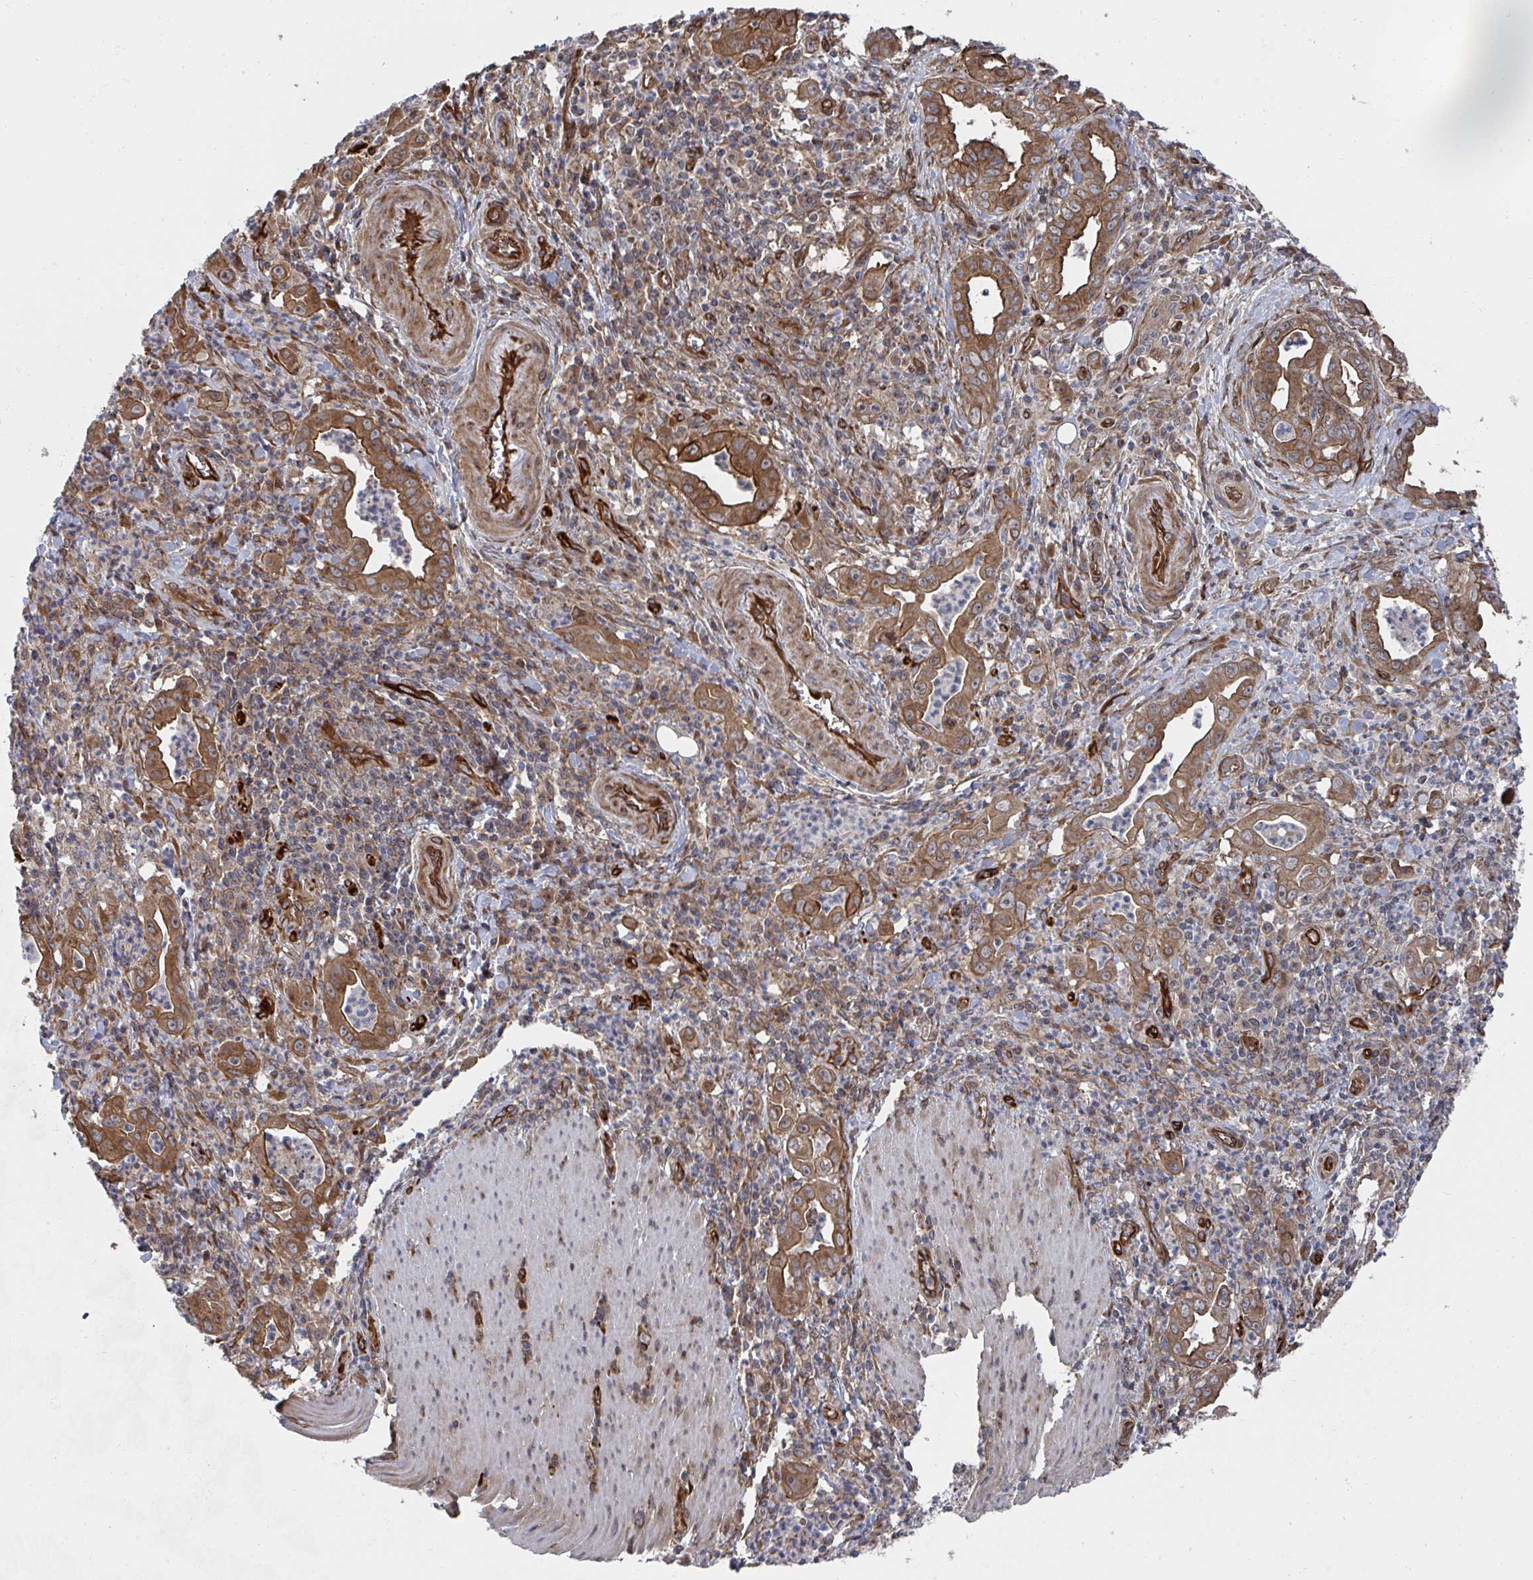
{"staining": {"intensity": "moderate", "quantity": ">75%", "location": "cytoplasmic/membranous"}, "tissue": "stomach cancer", "cell_type": "Tumor cells", "image_type": "cancer", "snomed": [{"axis": "morphology", "description": "Adenocarcinoma, NOS"}, {"axis": "topography", "description": "Stomach, upper"}], "caption": "This micrograph exhibits immunohistochemistry staining of human stomach cancer, with medium moderate cytoplasmic/membranous positivity in approximately >75% of tumor cells.", "gene": "DVL3", "patient": {"sex": "female", "age": 79}}